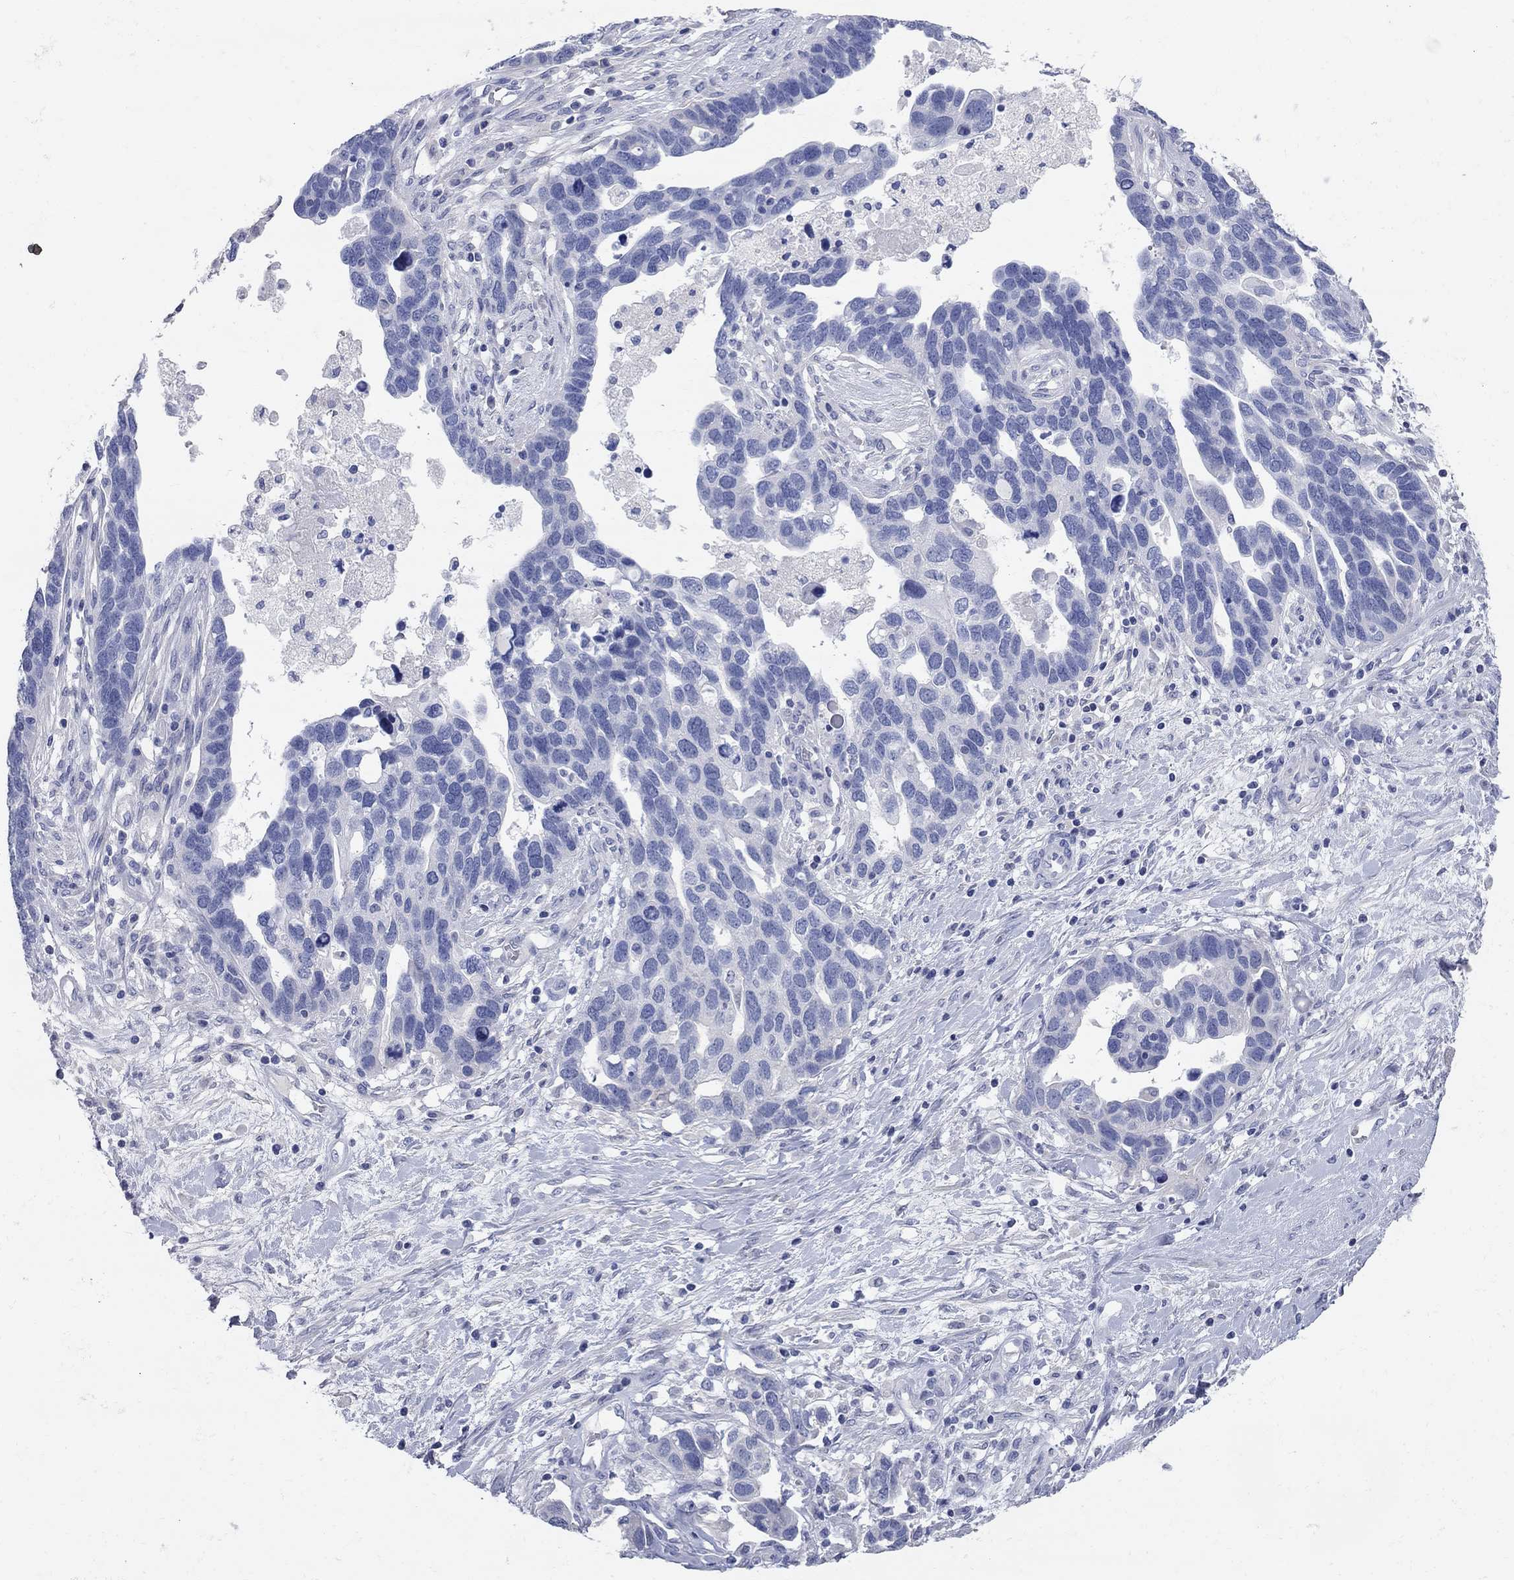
{"staining": {"intensity": "negative", "quantity": "none", "location": "none"}, "tissue": "ovarian cancer", "cell_type": "Tumor cells", "image_type": "cancer", "snomed": [{"axis": "morphology", "description": "Cystadenocarcinoma, serous, NOS"}, {"axis": "topography", "description": "Ovary"}], "caption": "Histopathology image shows no significant protein staining in tumor cells of serous cystadenocarcinoma (ovarian). (DAB IHC, high magnification).", "gene": "AOX1", "patient": {"sex": "female", "age": 54}}